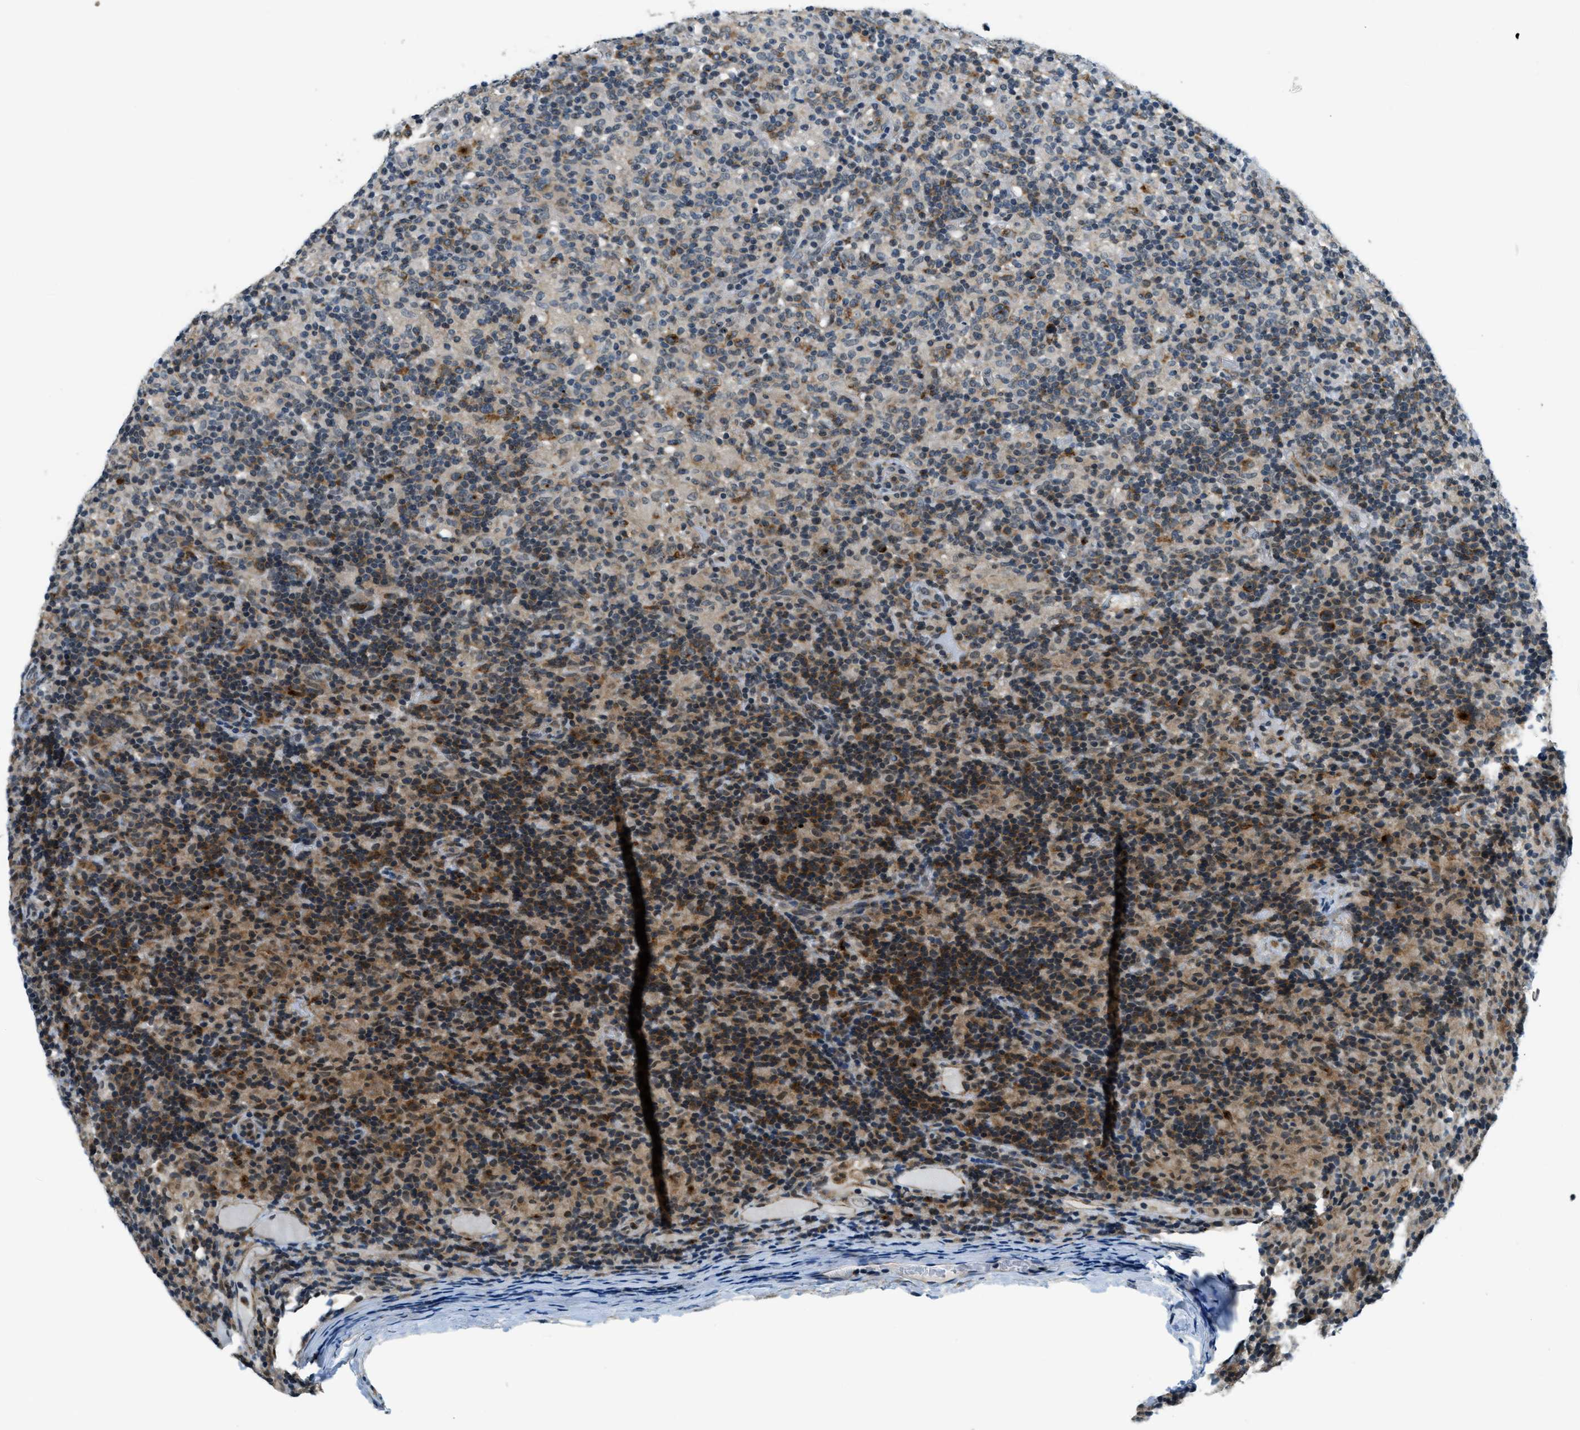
{"staining": {"intensity": "strong", "quantity": "25%-75%", "location": "cytoplasmic/membranous"}, "tissue": "lymphoma", "cell_type": "Tumor cells", "image_type": "cancer", "snomed": [{"axis": "morphology", "description": "Hodgkin's disease, NOS"}, {"axis": "topography", "description": "Lymph node"}], "caption": "Human Hodgkin's disease stained with a brown dye displays strong cytoplasmic/membranous positive positivity in about 25%-75% of tumor cells.", "gene": "RAB11FIP1", "patient": {"sex": "male", "age": 70}}